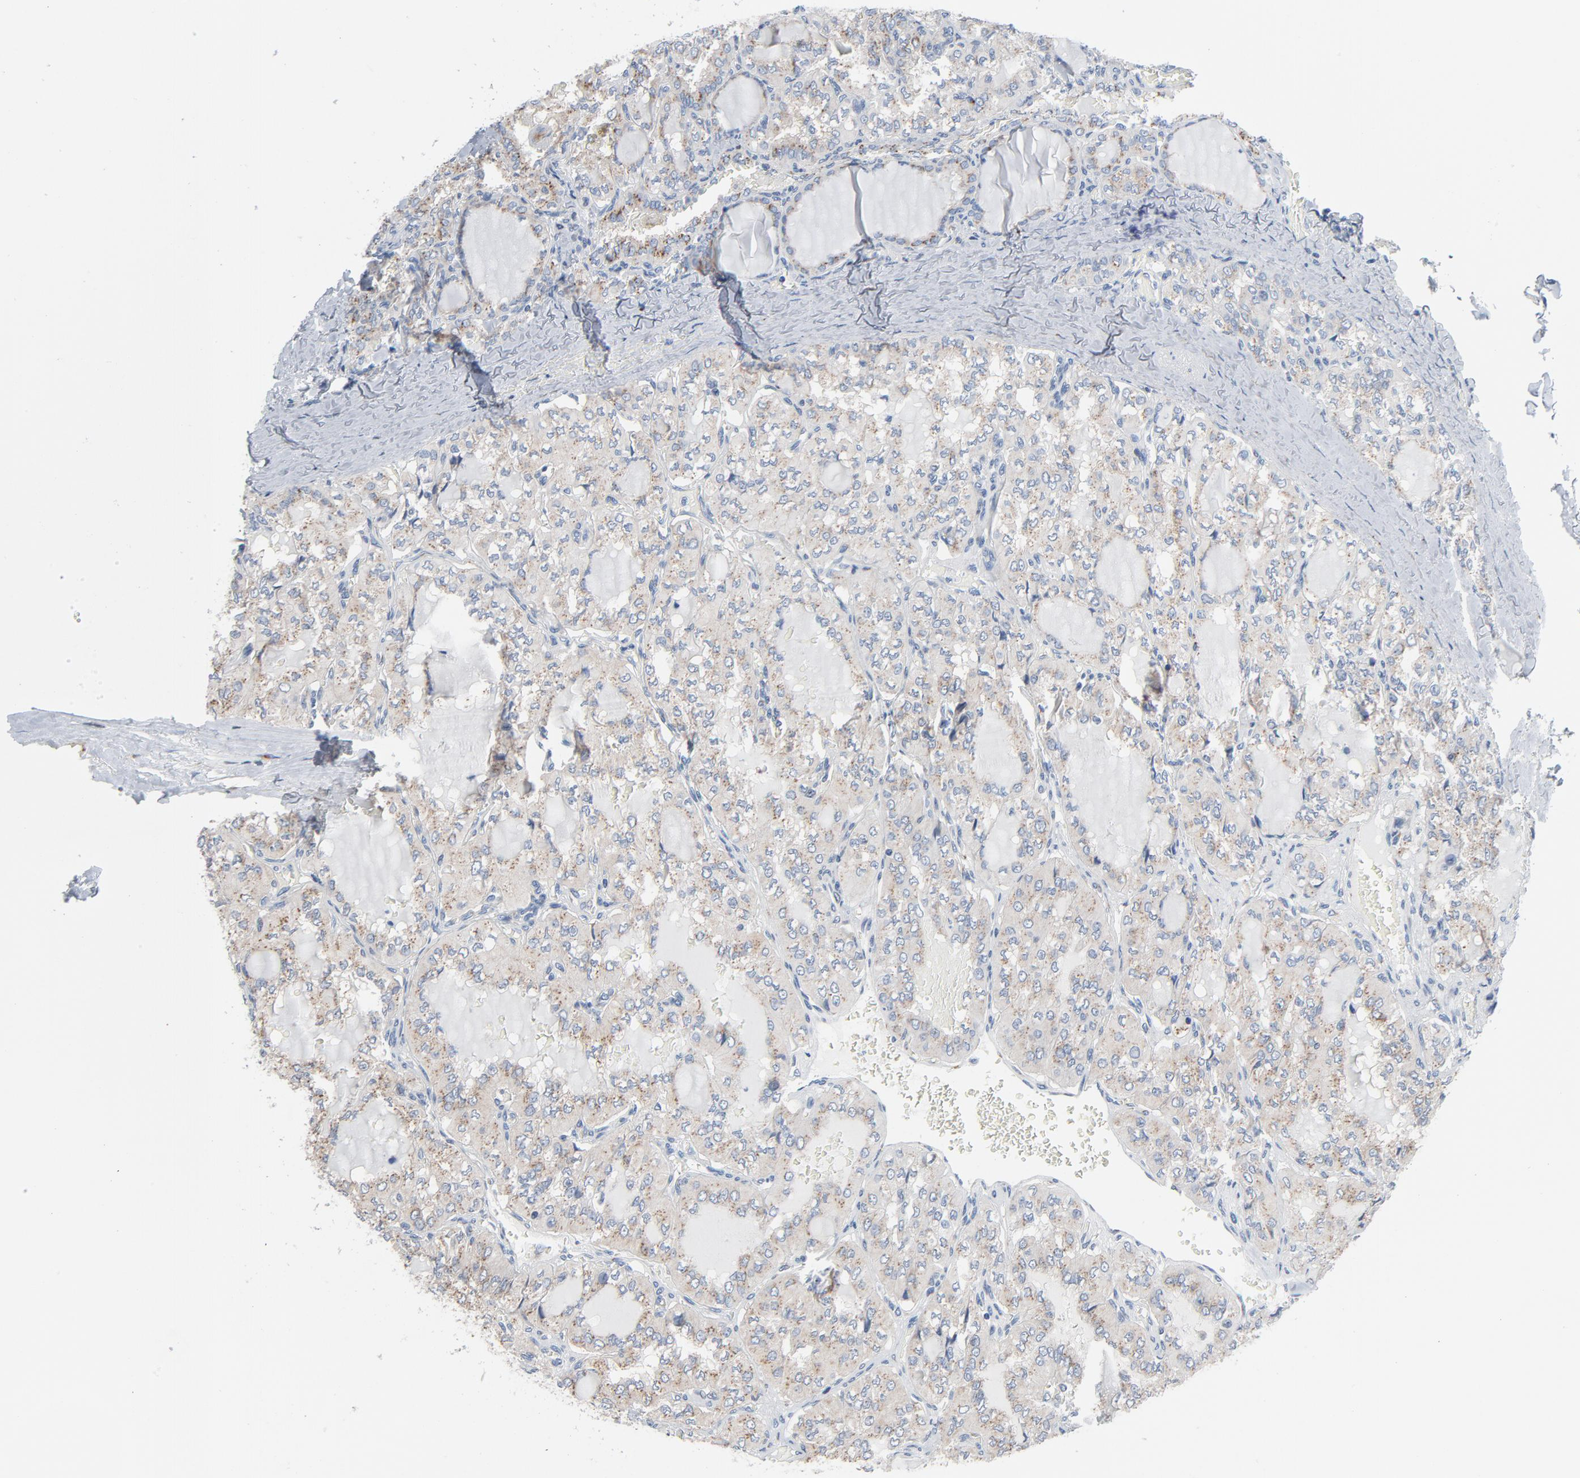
{"staining": {"intensity": "moderate", "quantity": ">75%", "location": "cytoplasmic/membranous"}, "tissue": "thyroid cancer", "cell_type": "Tumor cells", "image_type": "cancer", "snomed": [{"axis": "morphology", "description": "Papillary adenocarcinoma, NOS"}, {"axis": "topography", "description": "Thyroid gland"}], "caption": "Moderate cytoplasmic/membranous staining is identified in about >75% of tumor cells in thyroid cancer (papillary adenocarcinoma). (DAB (3,3'-diaminobenzidine) IHC with brightfield microscopy, high magnification).", "gene": "YIPF6", "patient": {"sex": "male", "age": 20}}